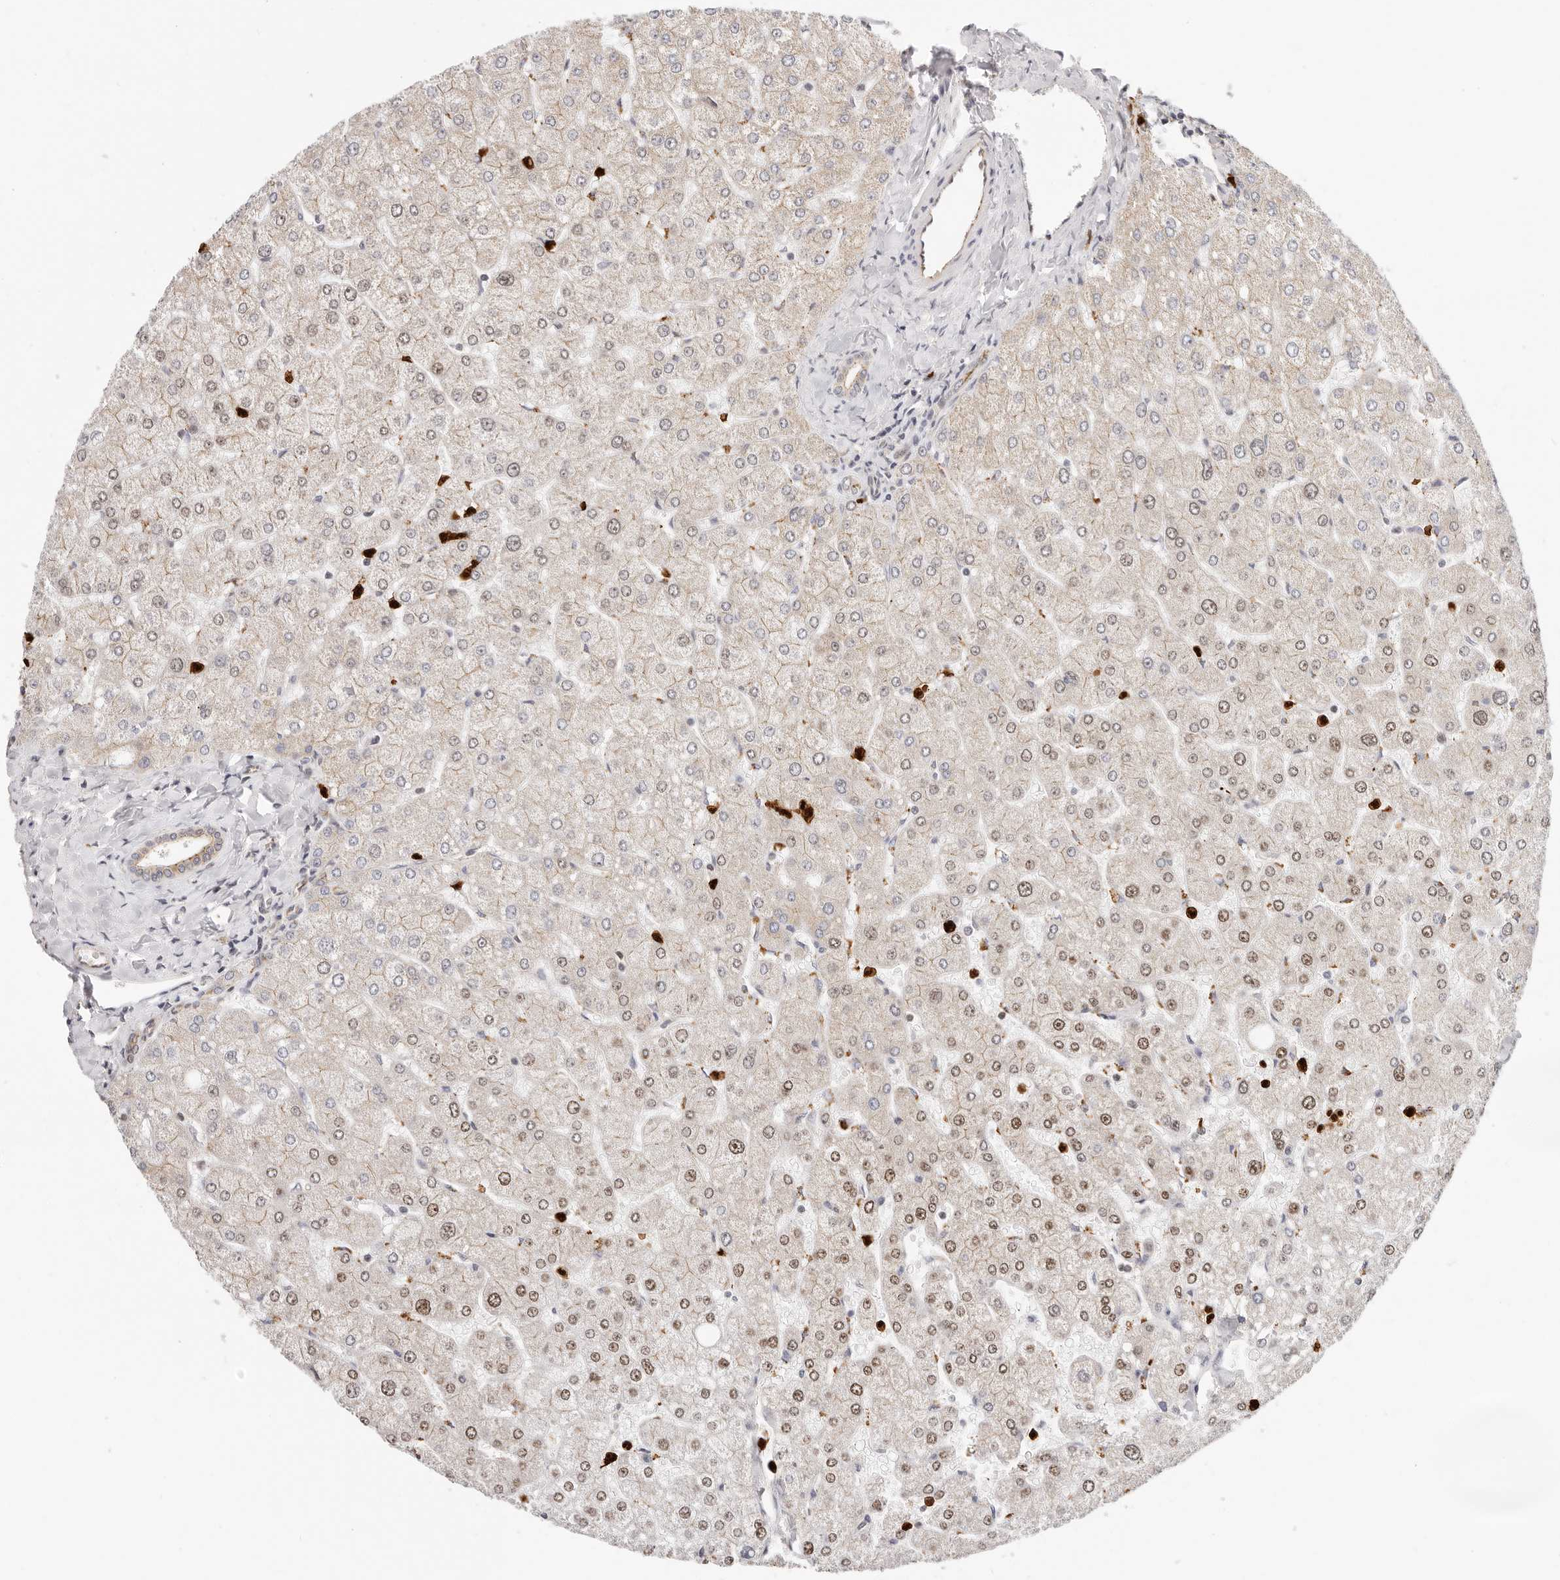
{"staining": {"intensity": "moderate", "quantity": "<25%", "location": "cytoplasmic/membranous"}, "tissue": "liver", "cell_type": "Cholangiocytes", "image_type": "normal", "snomed": [{"axis": "morphology", "description": "Normal tissue, NOS"}, {"axis": "topography", "description": "Liver"}], "caption": "The histopathology image exhibits staining of normal liver, revealing moderate cytoplasmic/membranous protein expression (brown color) within cholangiocytes.", "gene": "AFDN", "patient": {"sex": "male", "age": 55}}